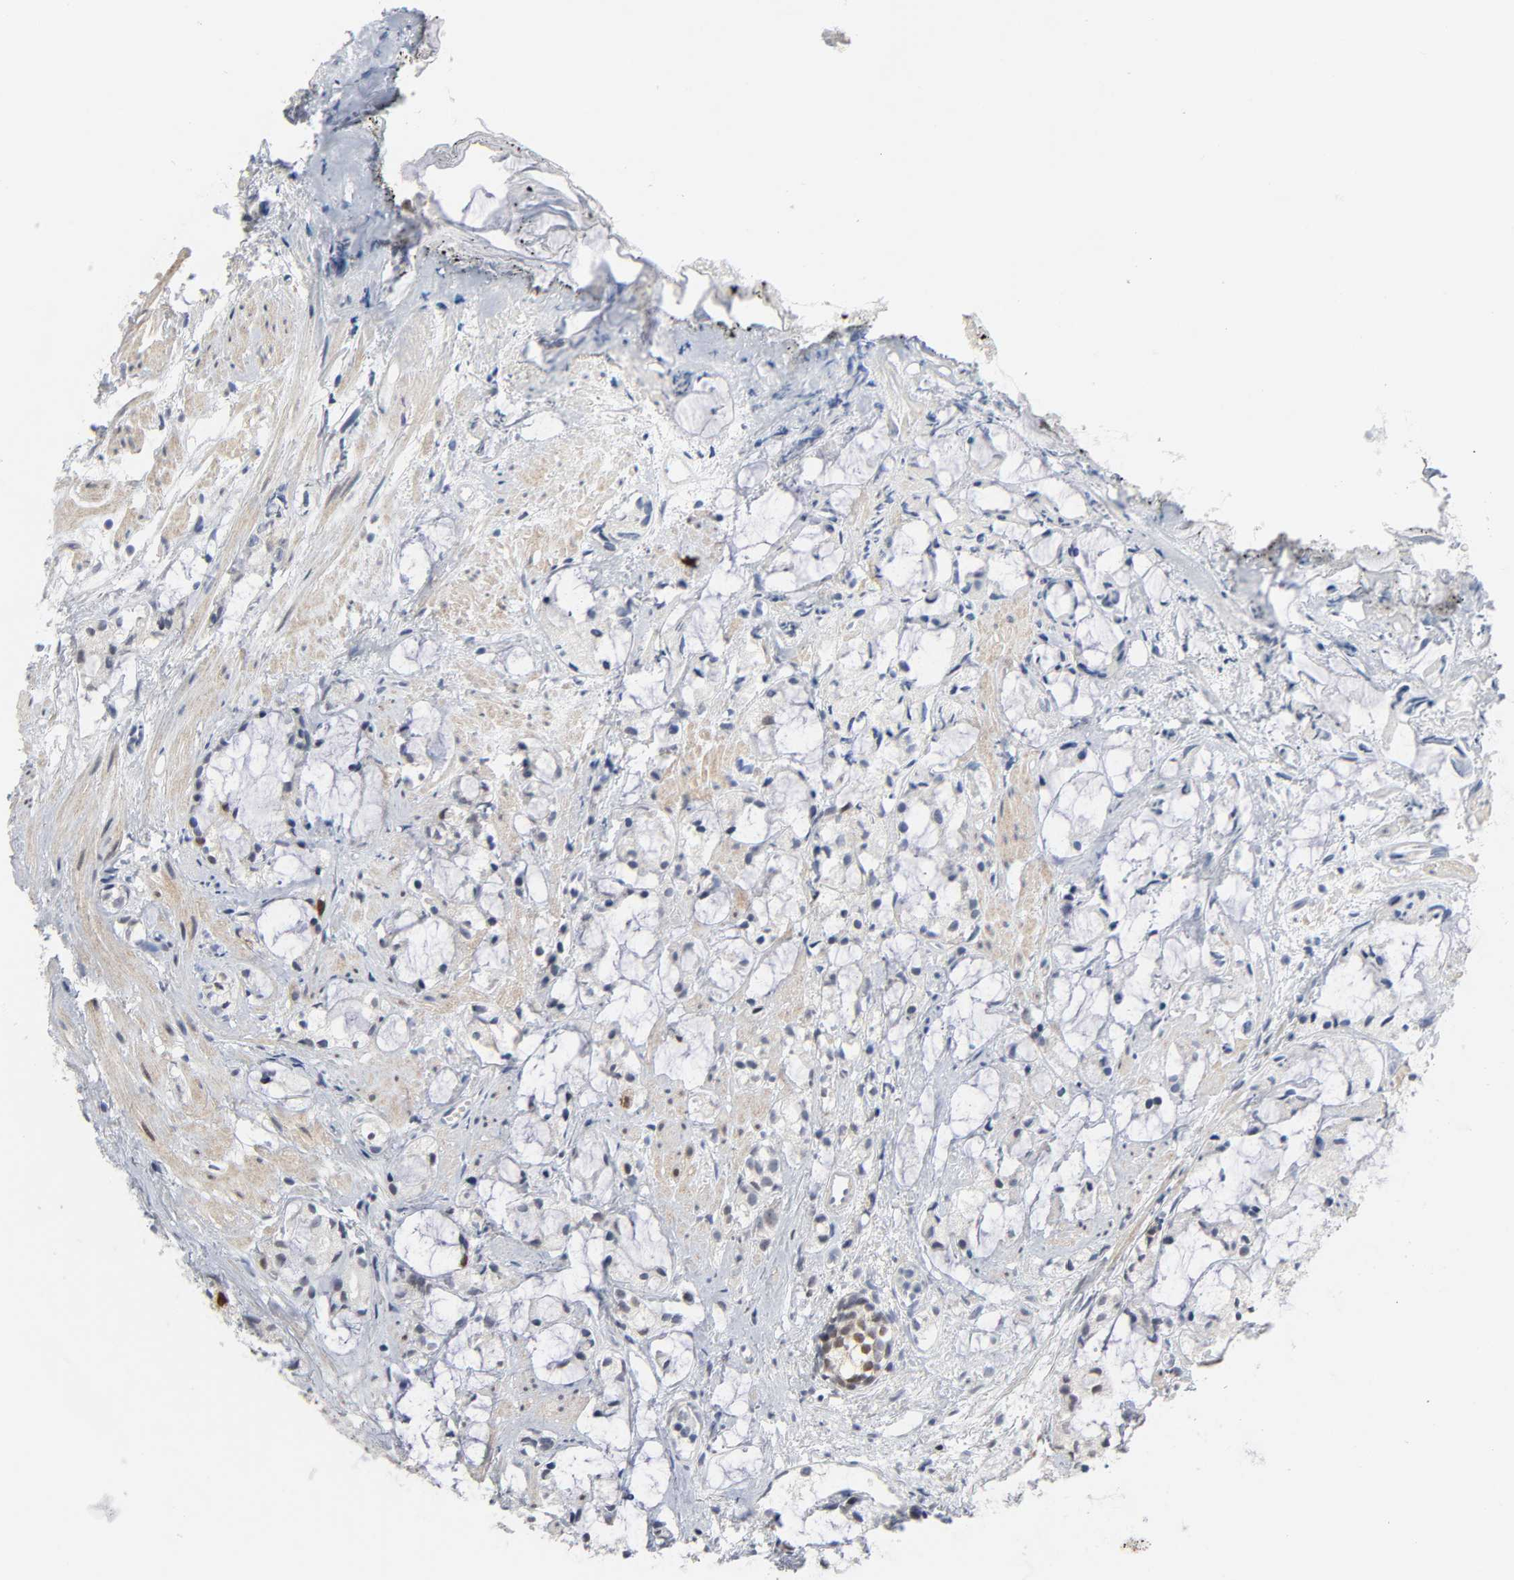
{"staining": {"intensity": "negative", "quantity": "none", "location": "none"}, "tissue": "prostate cancer", "cell_type": "Tumor cells", "image_type": "cancer", "snomed": [{"axis": "morphology", "description": "Adenocarcinoma, High grade"}, {"axis": "topography", "description": "Prostate"}], "caption": "IHC of human adenocarcinoma (high-grade) (prostate) demonstrates no expression in tumor cells. (DAB (3,3'-diaminobenzidine) IHC with hematoxylin counter stain).", "gene": "WEE1", "patient": {"sex": "male", "age": 85}}